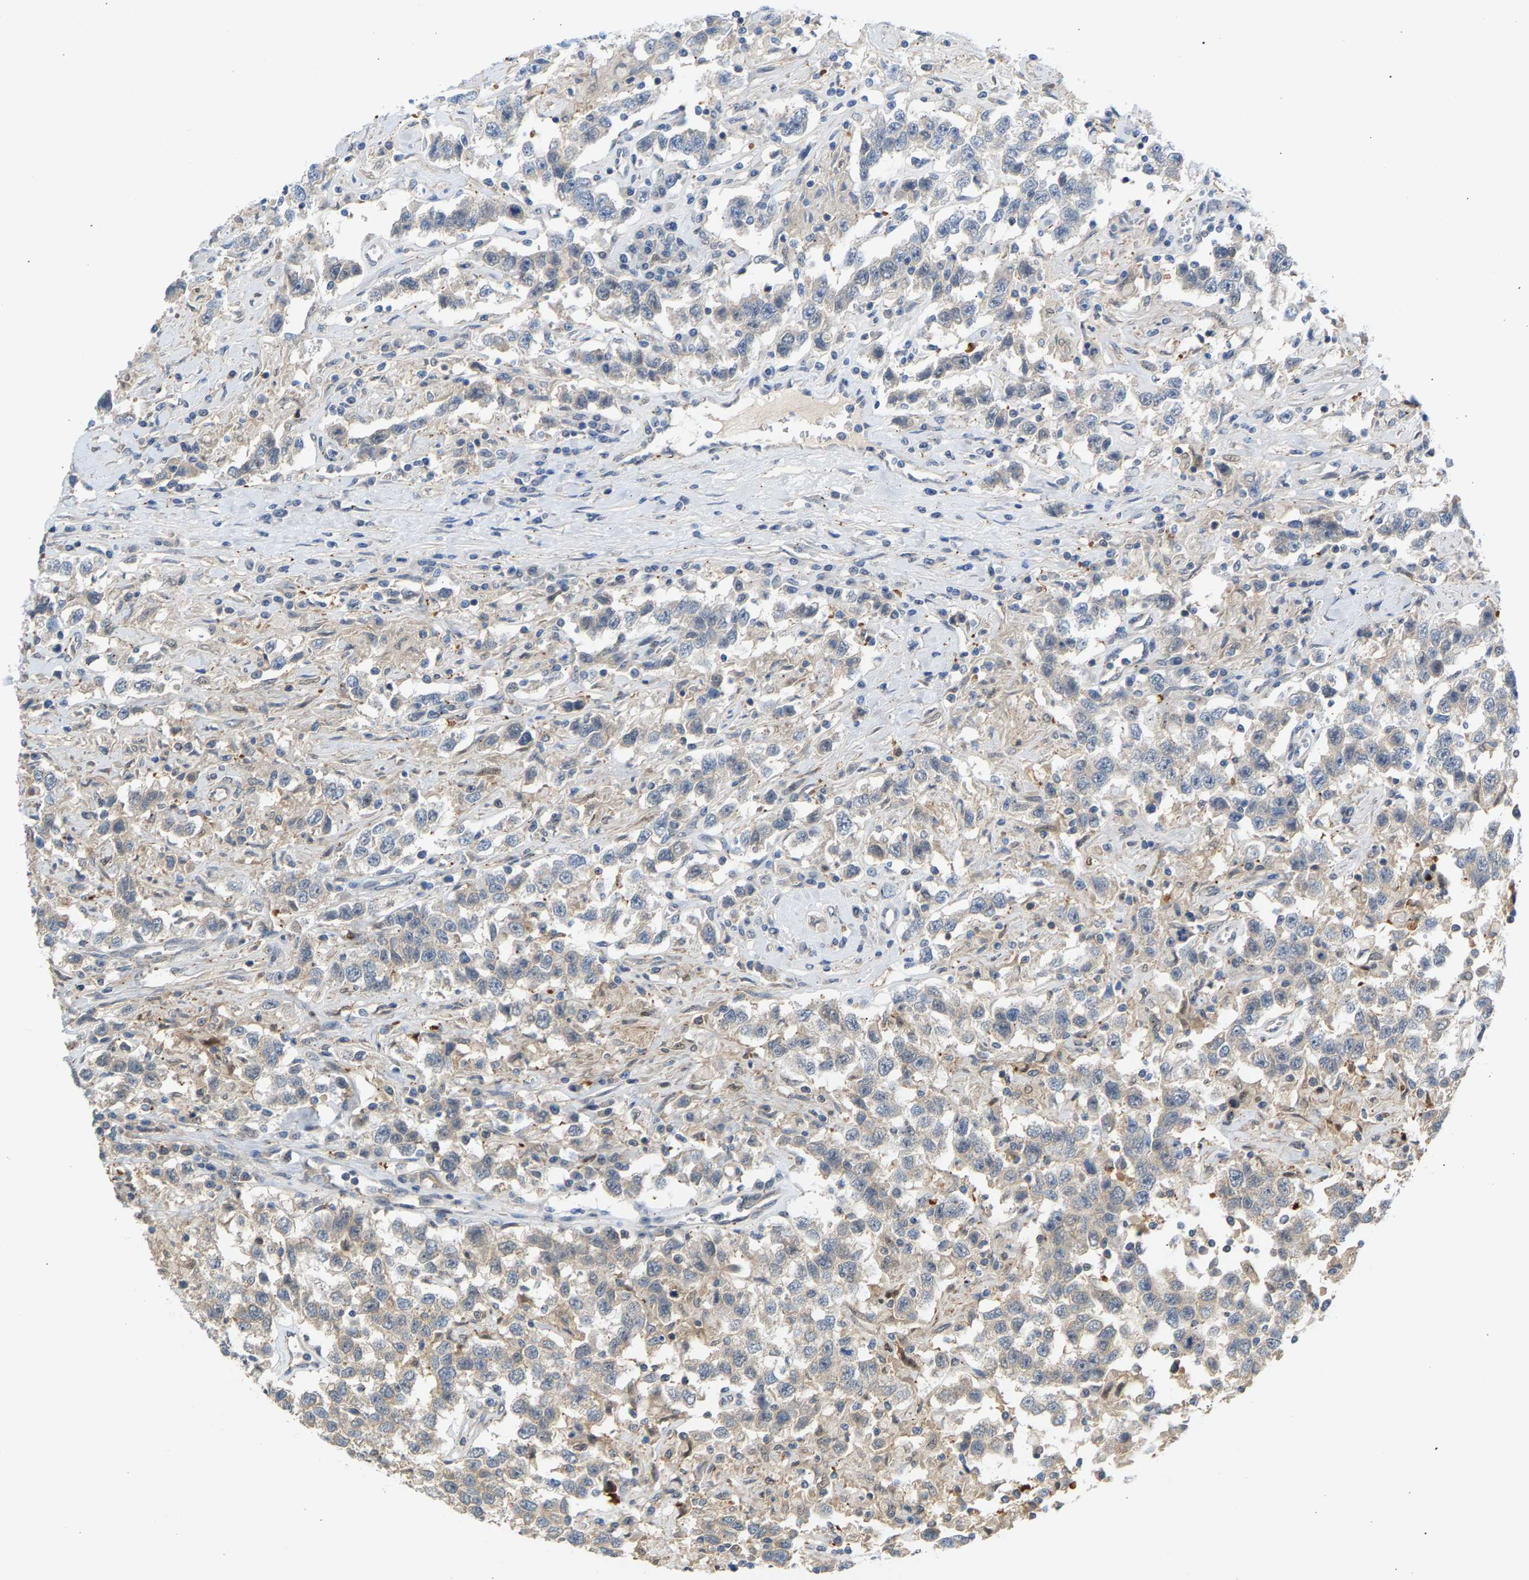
{"staining": {"intensity": "weak", "quantity": "<25%", "location": "cytoplasmic/membranous"}, "tissue": "testis cancer", "cell_type": "Tumor cells", "image_type": "cancer", "snomed": [{"axis": "morphology", "description": "Seminoma, NOS"}, {"axis": "topography", "description": "Testis"}], "caption": "Testis cancer stained for a protein using immunohistochemistry demonstrates no expression tumor cells.", "gene": "KRTAP27-1", "patient": {"sex": "male", "age": 41}}